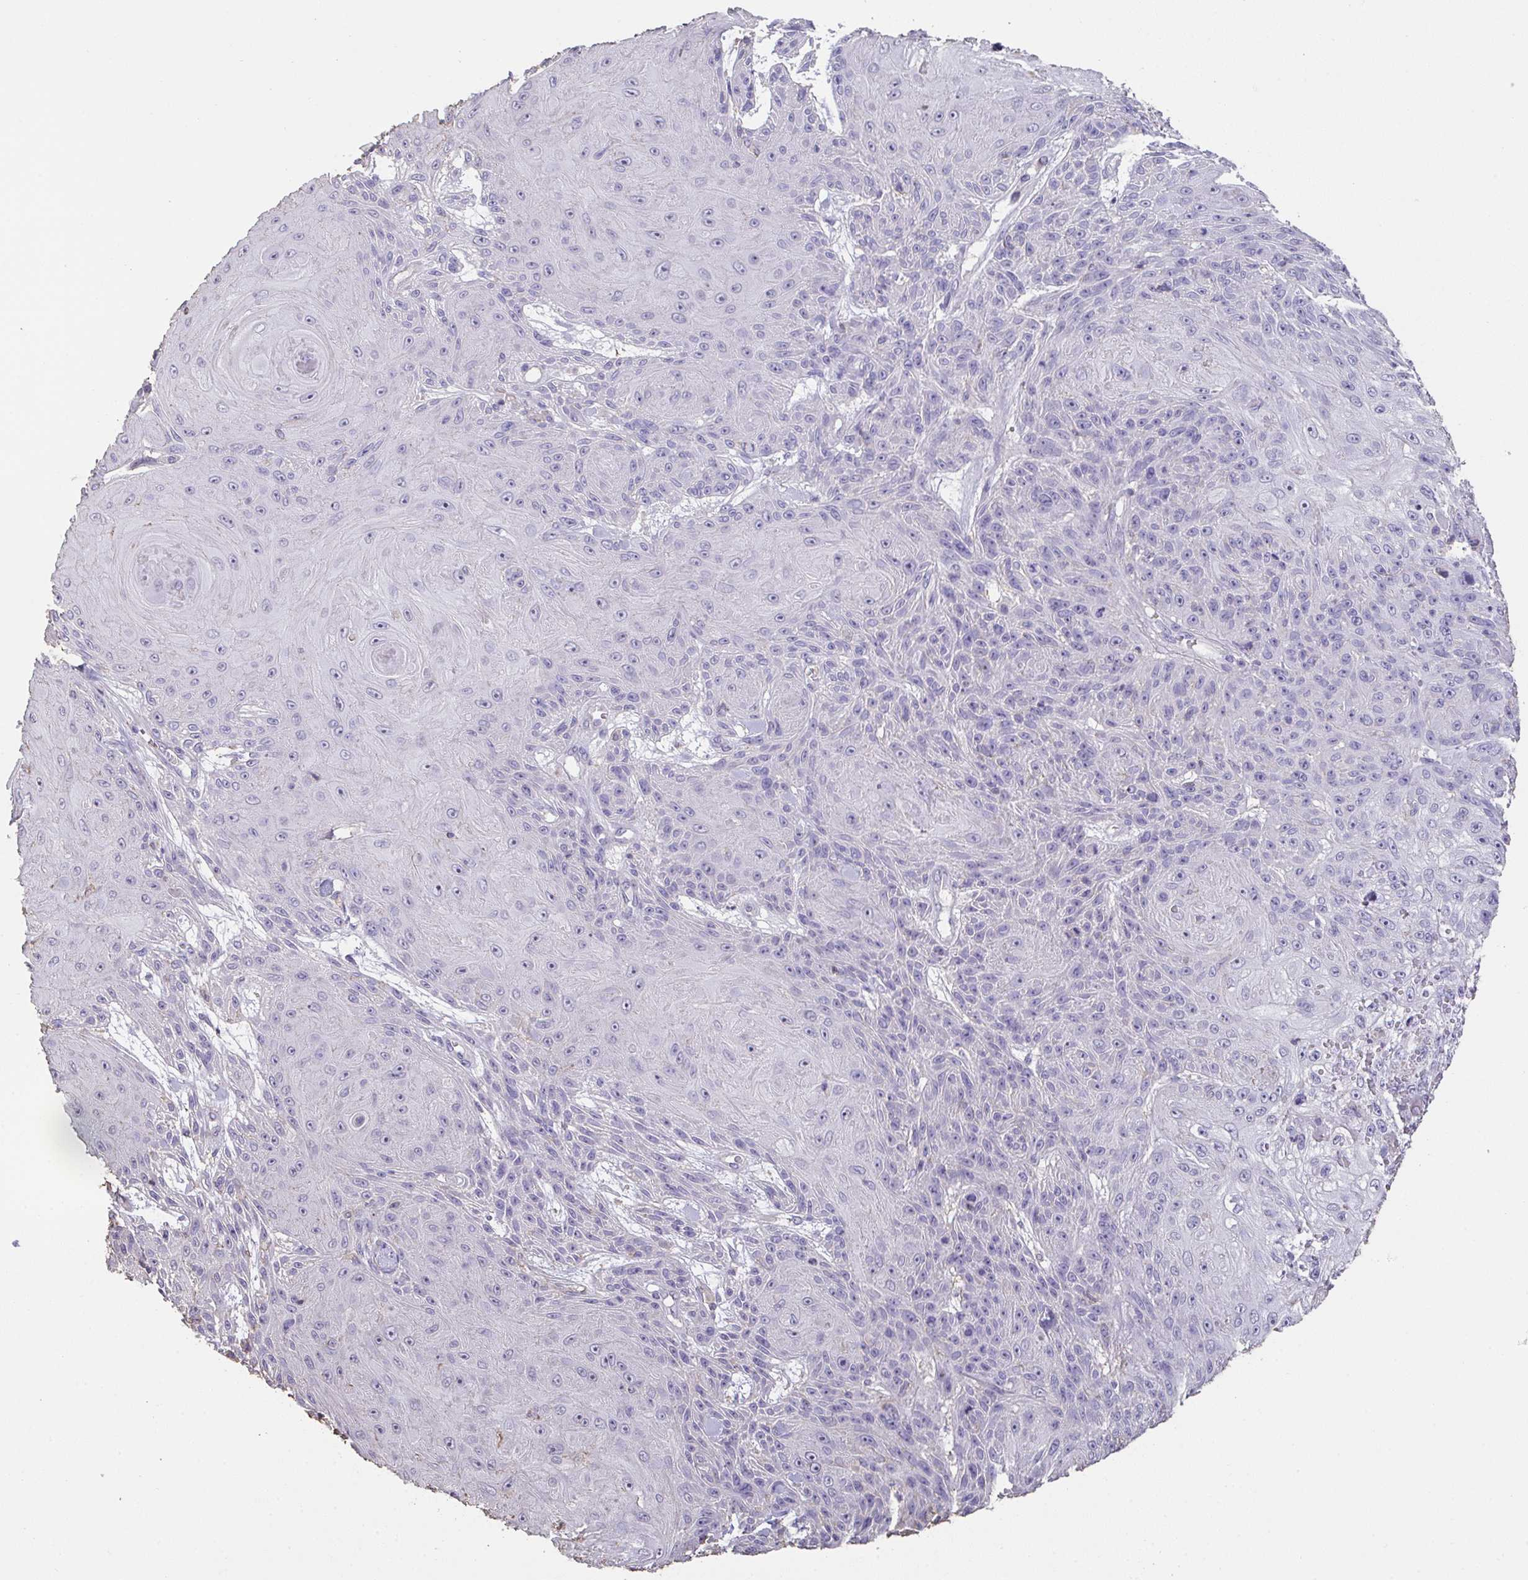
{"staining": {"intensity": "negative", "quantity": "none", "location": "none"}, "tissue": "skin cancer", "cell_type": "Tumor cells", "image_type": "cancer", "snomed": [{"axis": "morphology", "description": "Squamous cell carcinoma, NOS"}, {"axis": "topography", "description": "Skin"}], "caption": "Histopathology image shows no protein expression in tumor cells of squamous cell carcinoma (skin) tissue.", "gene": "IL23R", "patient": {"sex": "male", "age": 88}}